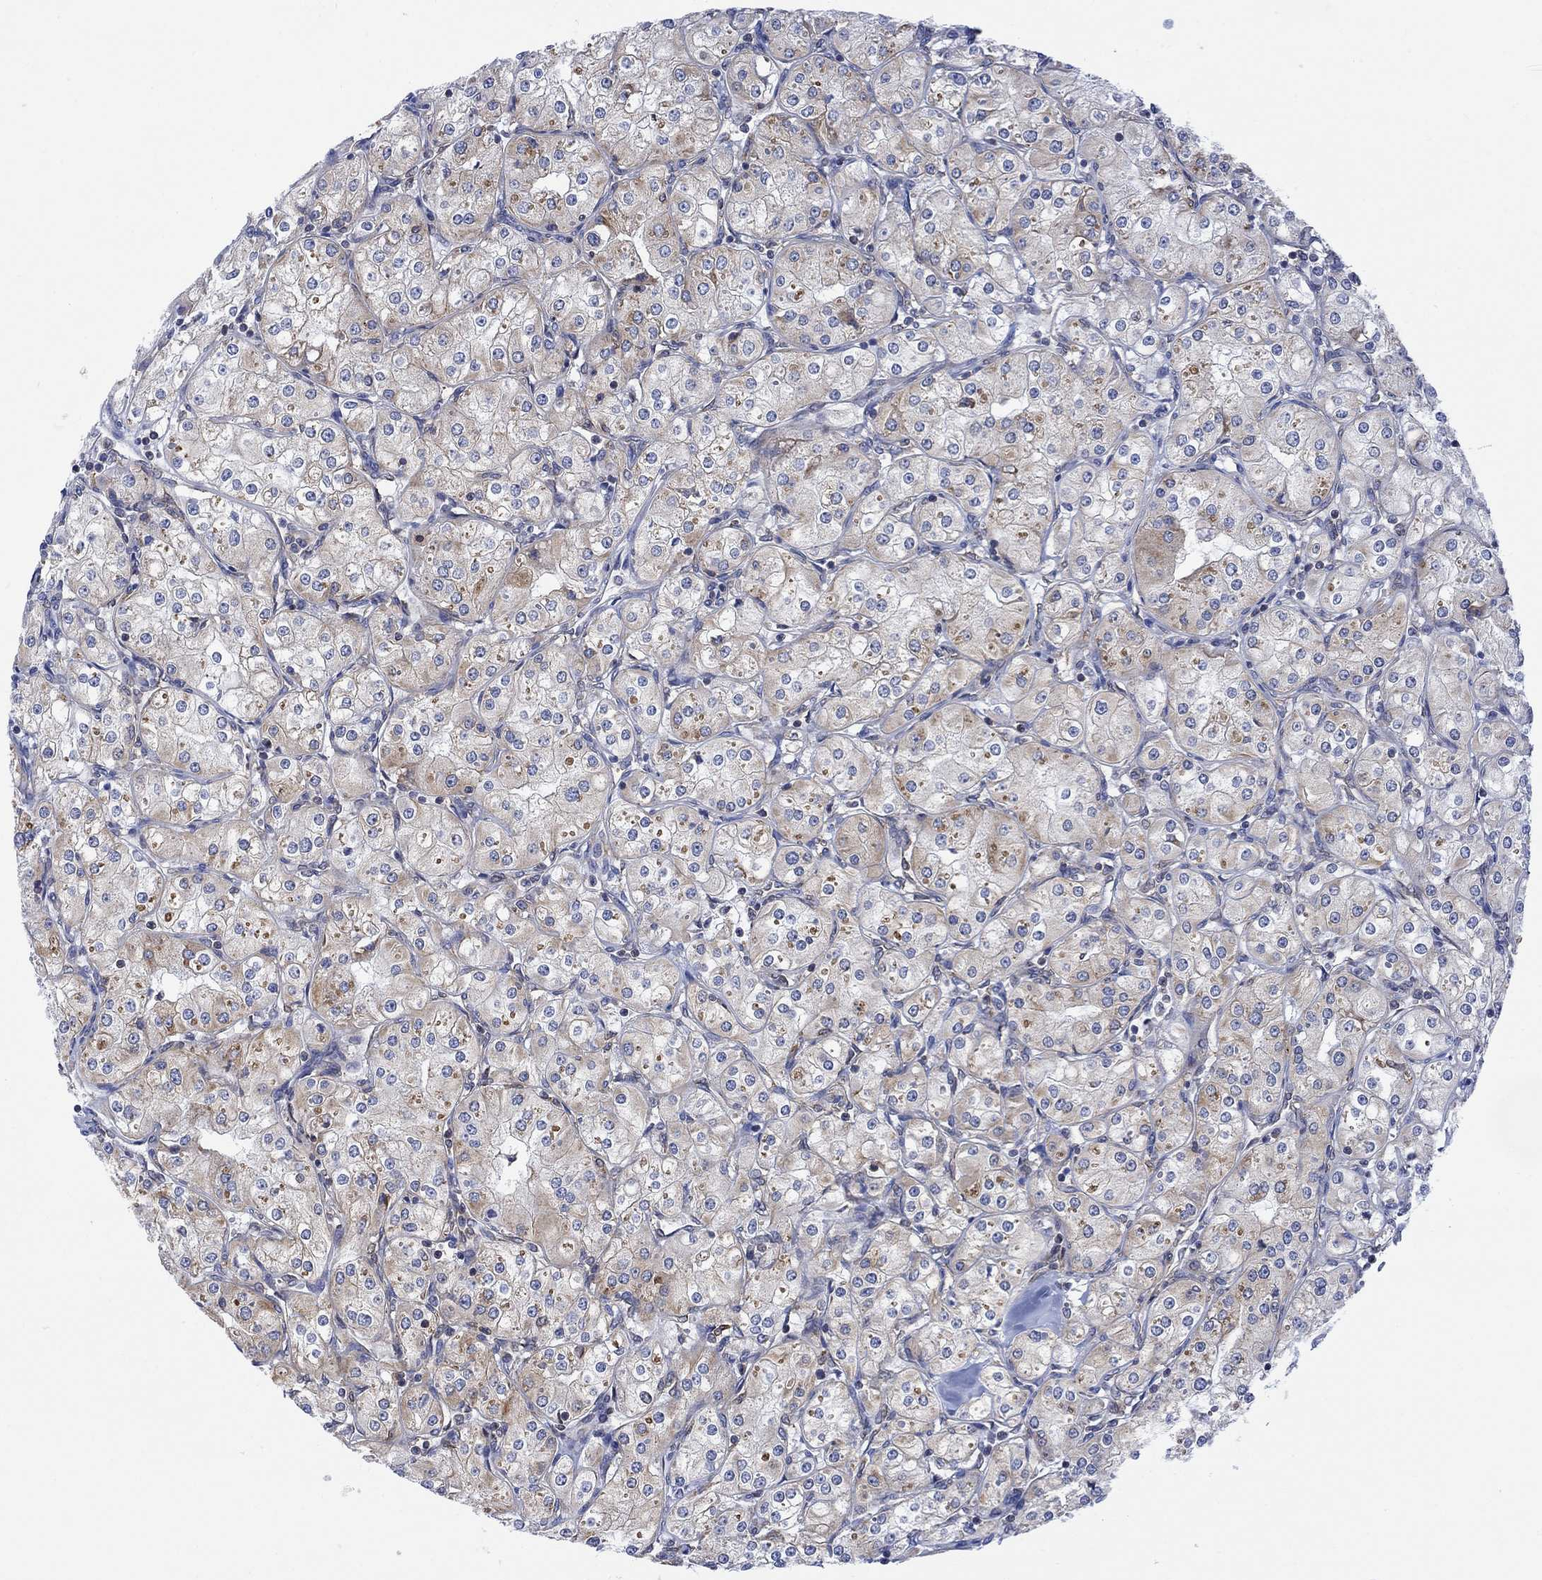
{"staining": {"intensity": "moderate", "quantity": "<25%", "location": "cytoplasmic/membranous"}, "tissue": "renal cancer", "cell_type": "Tumor cells", "image_type": "cancer", "snomed": [{"axis": "morphology", "description": "Adenocarcinoma, NOS"}, {"axis": "topography", "description": "Kidney"}], "caption": "The histopathology image shows immunohistochemical staining of adenocarcinoma (renal). There is moderate cytoplasmic/membranous positivity is appreciated in about <25% of tumor cells. (Brightfield microscopy of DAB IHC at high magnification).", "gene": "GBP5", "patient": {"sex": "male", "age": 77}}